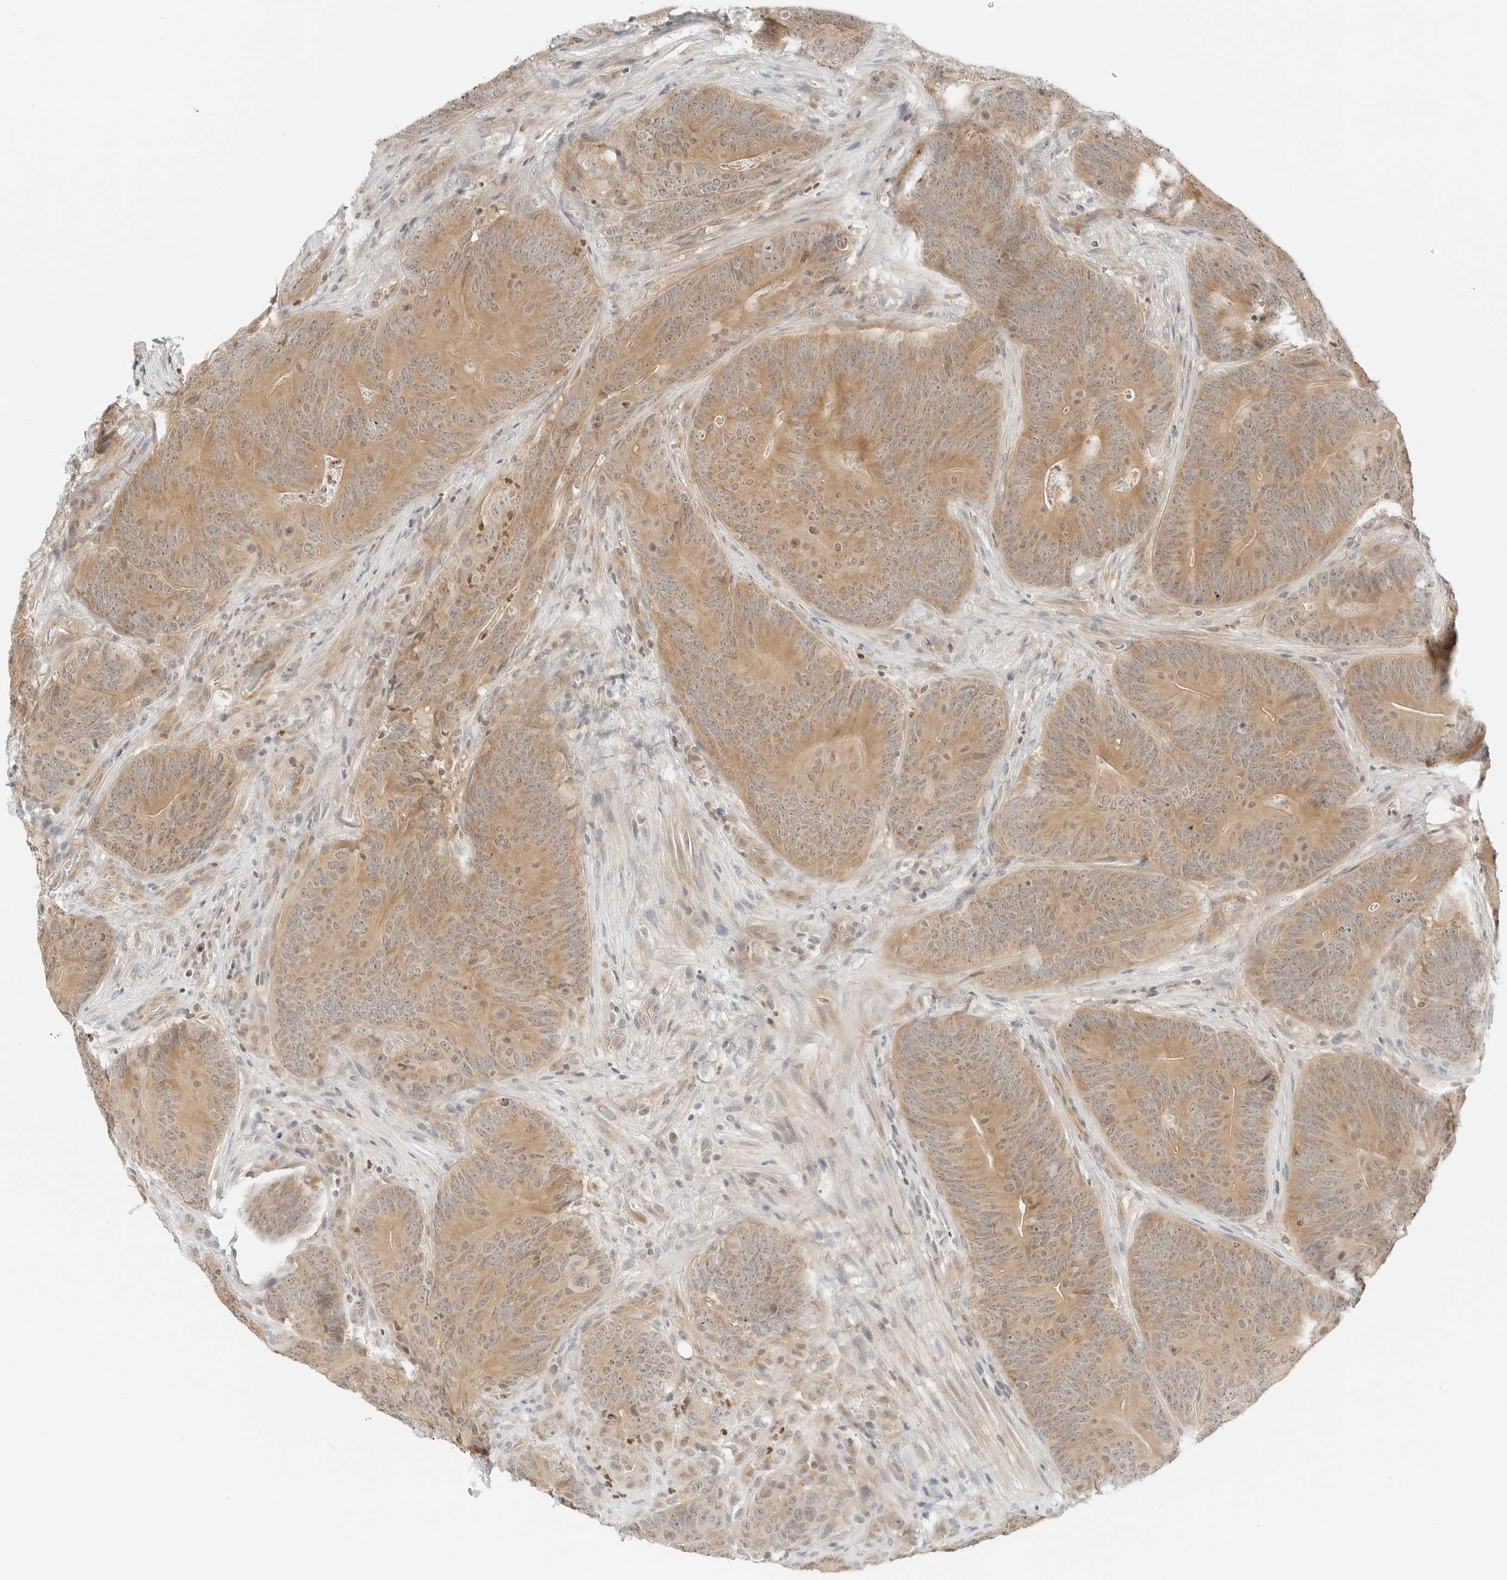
{"staining": {"intensity": "weak", "quantity": ">75%", "location": "cytoplasmic/membranous"}, "tissue": "colorectal cancer", "cell_type": "Tumor cells", "image_type": "cancer", "snomed": [{"axis": "morphology", "description": "Normal tissue, NOS"}, {"axis": "topography", "description": "Colon"}], "caption": "IHC (DAB) staining of human colorectal cancer demonstrates weak cytoplasmic/membranous protein staining in approximately >75% of tumor cells.", "gene": "IQCC", "patient": {"sex": "female", "age": 82}}